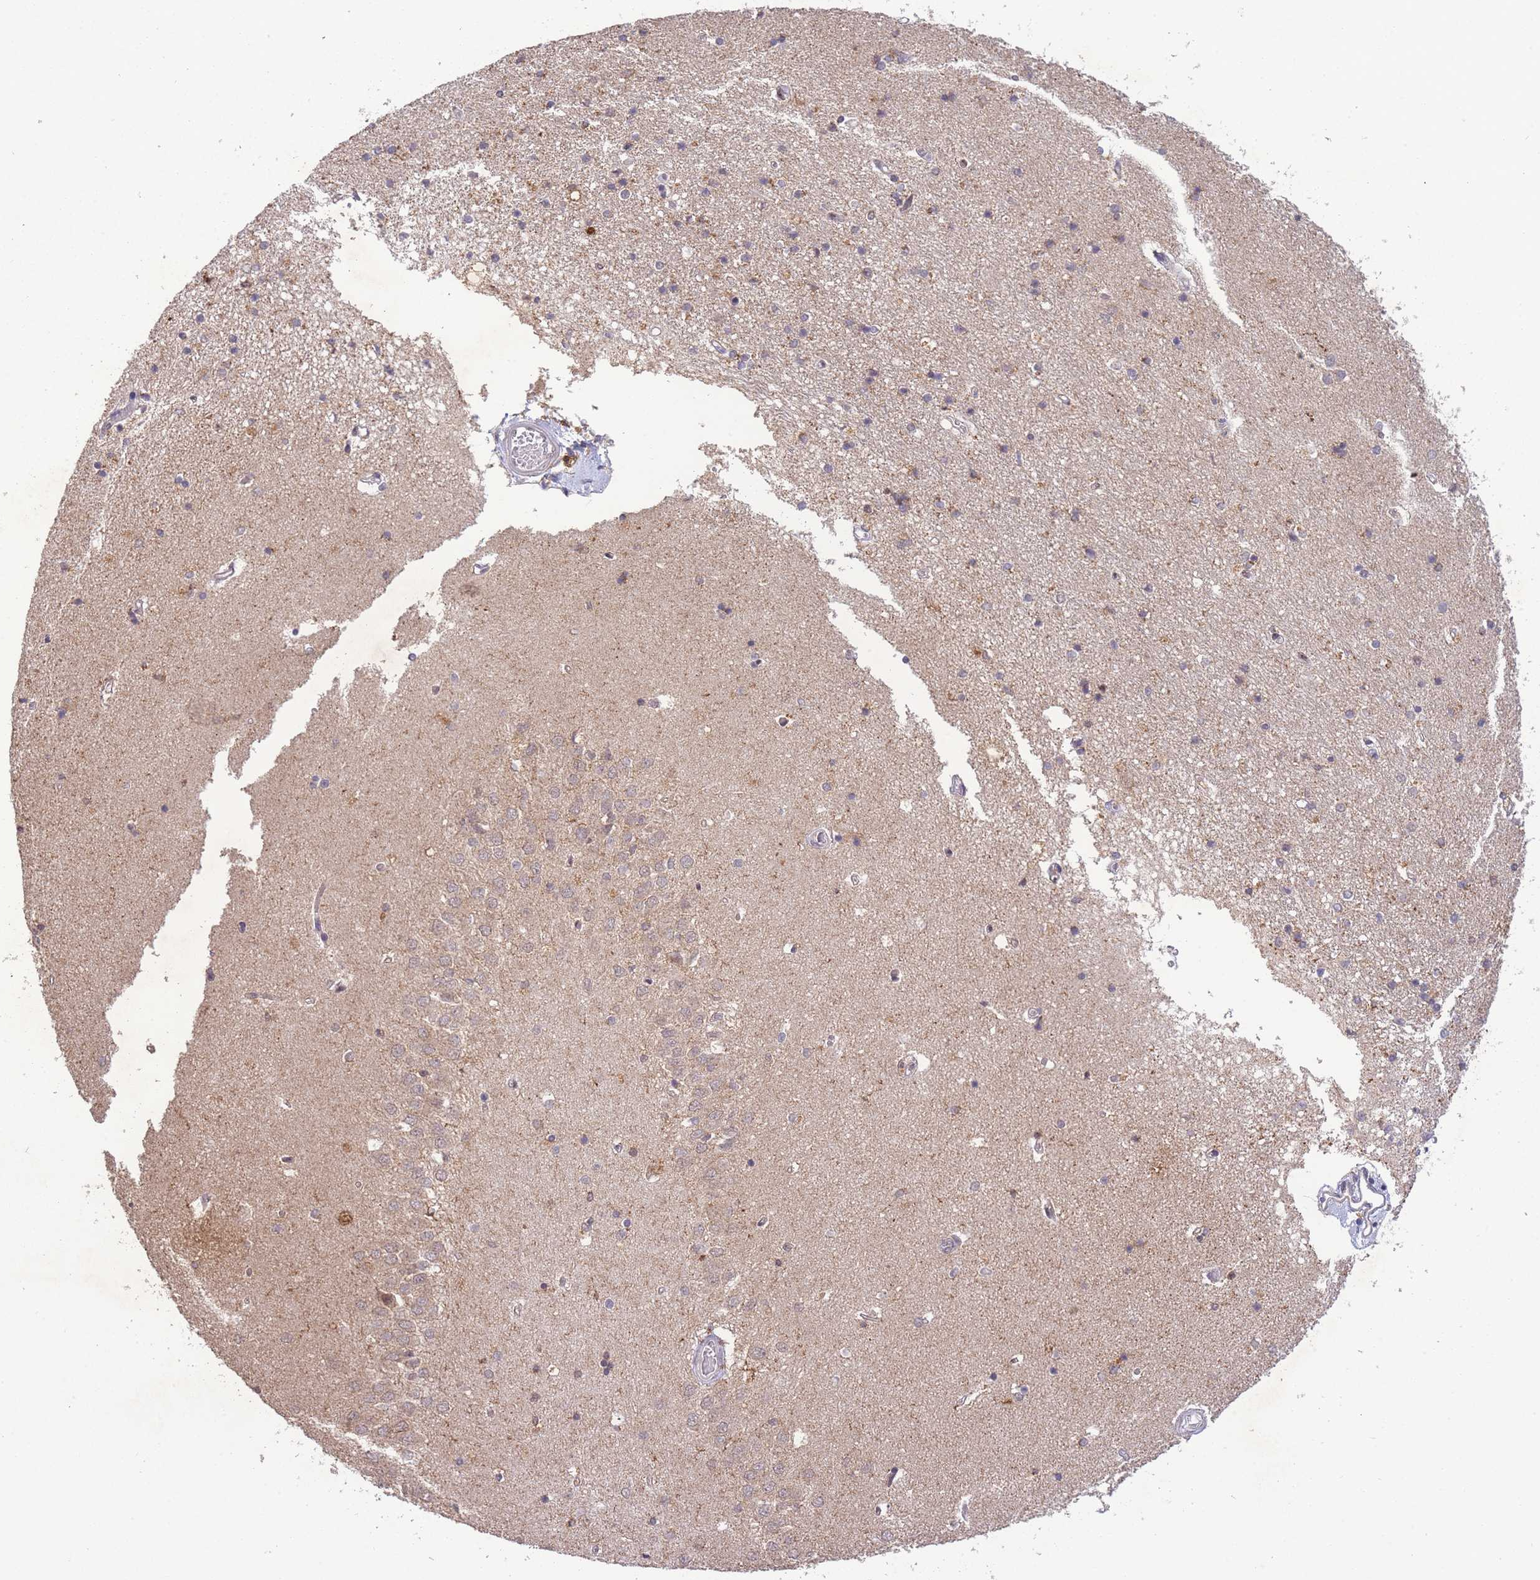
{"staining": {"intensity": "moderate", "quantity": "<25%", "location": "cytoplasmic/membranous"}, "tissue": "hippocampus", "cell_type": "Glial cells", "image_type": "normal", "snomed": [{"axis": "morphology", "description": "Normal tissue, NOS"}, {"axis": "topography", "description": "Hippocampus"}], "caption": "Immunohistochemical staining of normal human hippocampus demonstrates moderate cytoplasmic/membranous protein positivity in about <25% of glial cells.", "gene": "RNF144B", "patient": {"sex": "male", "age": 45}}